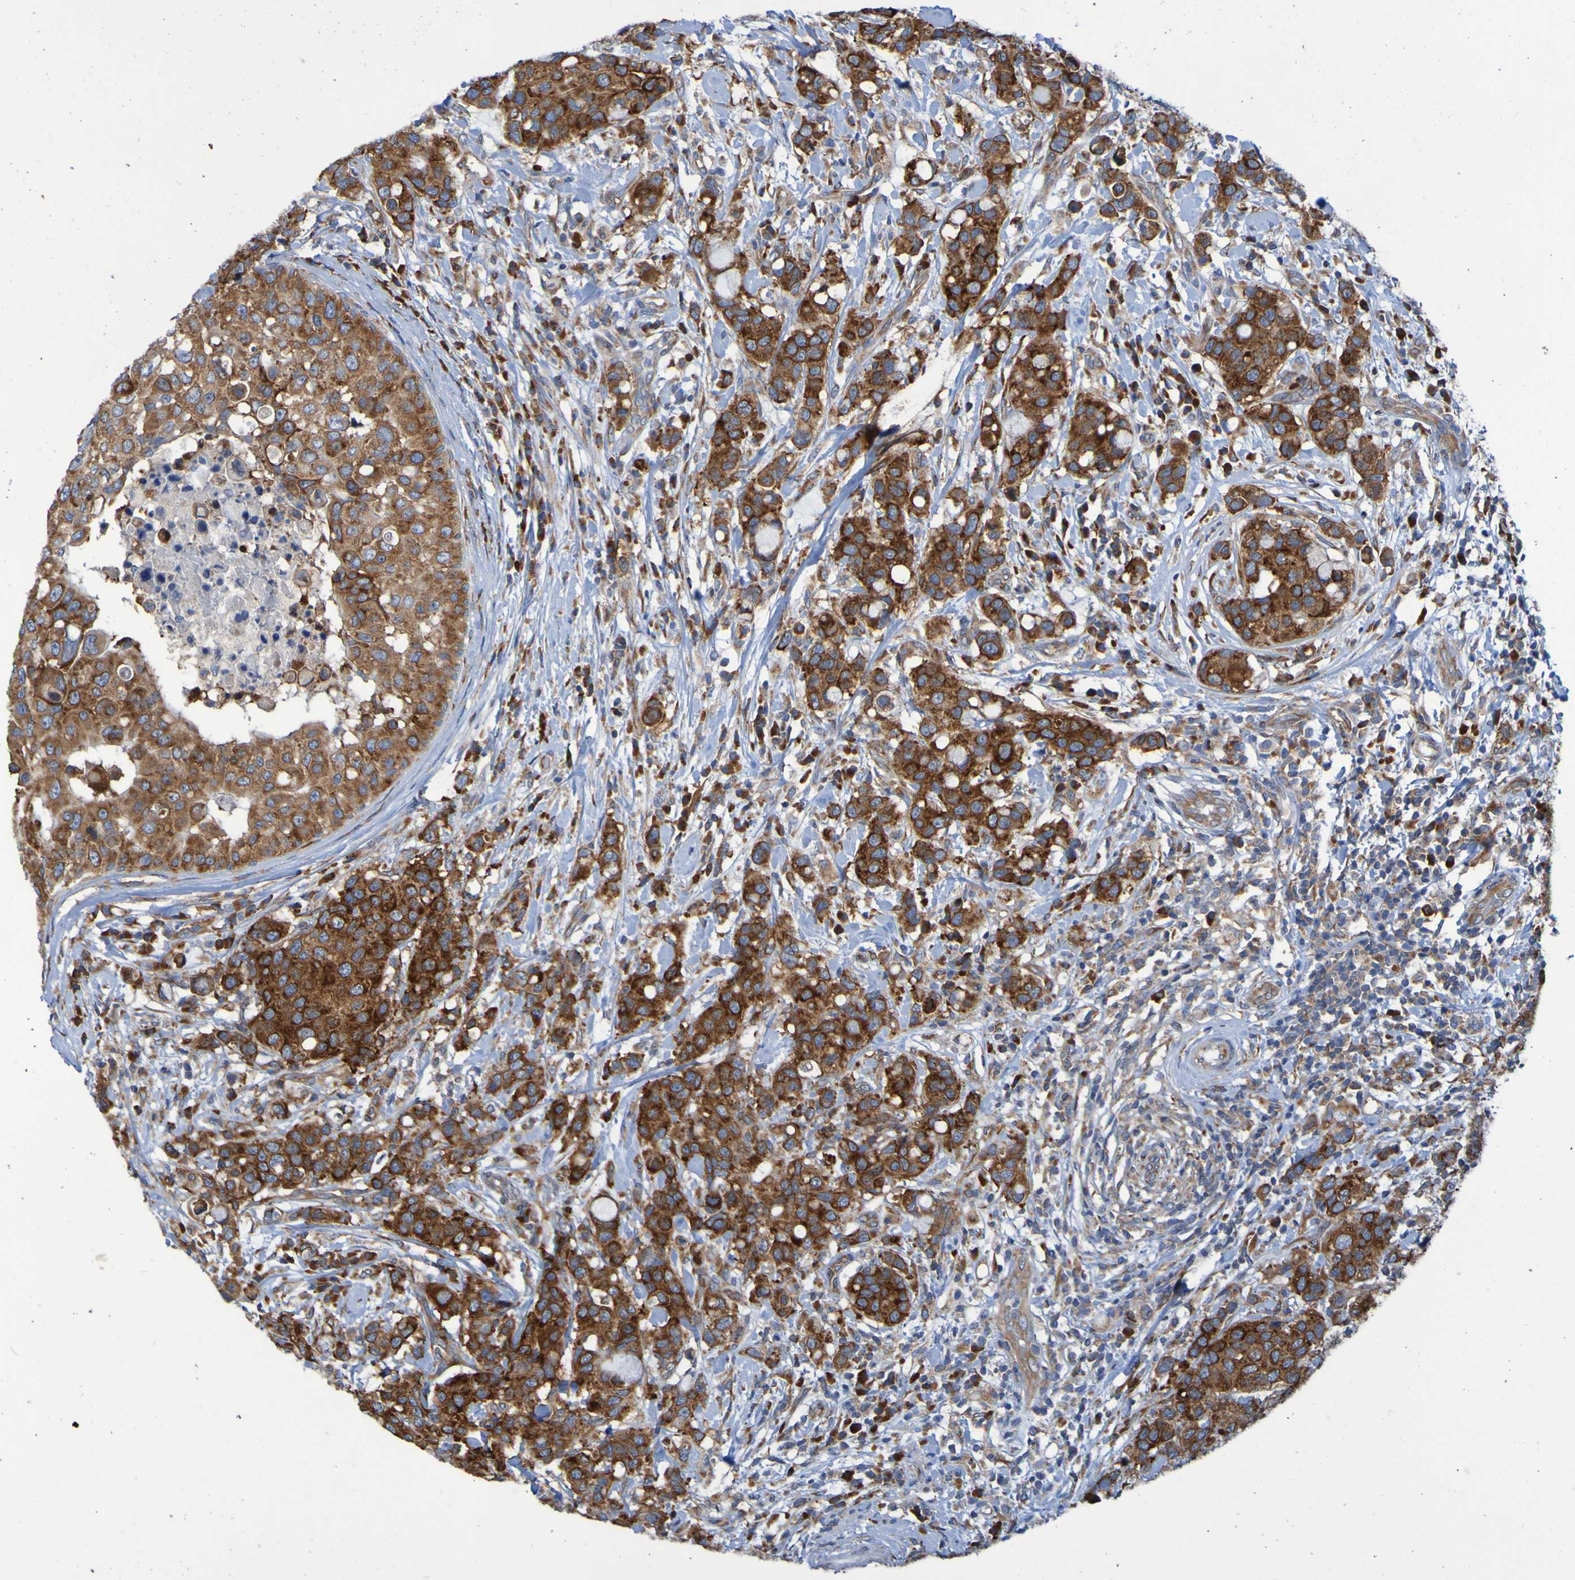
{"staining": {"intensity": "strong", "quantity": ">75%", "location": "cytoplasmic/membranous"}, "tissue": "breast cancer", "cell_type": "Tumor cells", "image_type": "cancer", "snomed": [{"axis": "morphology", "description": "Duct carcinoma"}, {"axis": "topography", "description": "Breast"}], "caption": "The histopathology image shows staining of breast intraductal carcinoma, revealing strong cytoplasmic/membranous protein positivity (brown color) within tumor cells.", "gene": "FKBP3", "patient": {"sex": "female", "age": 27}}